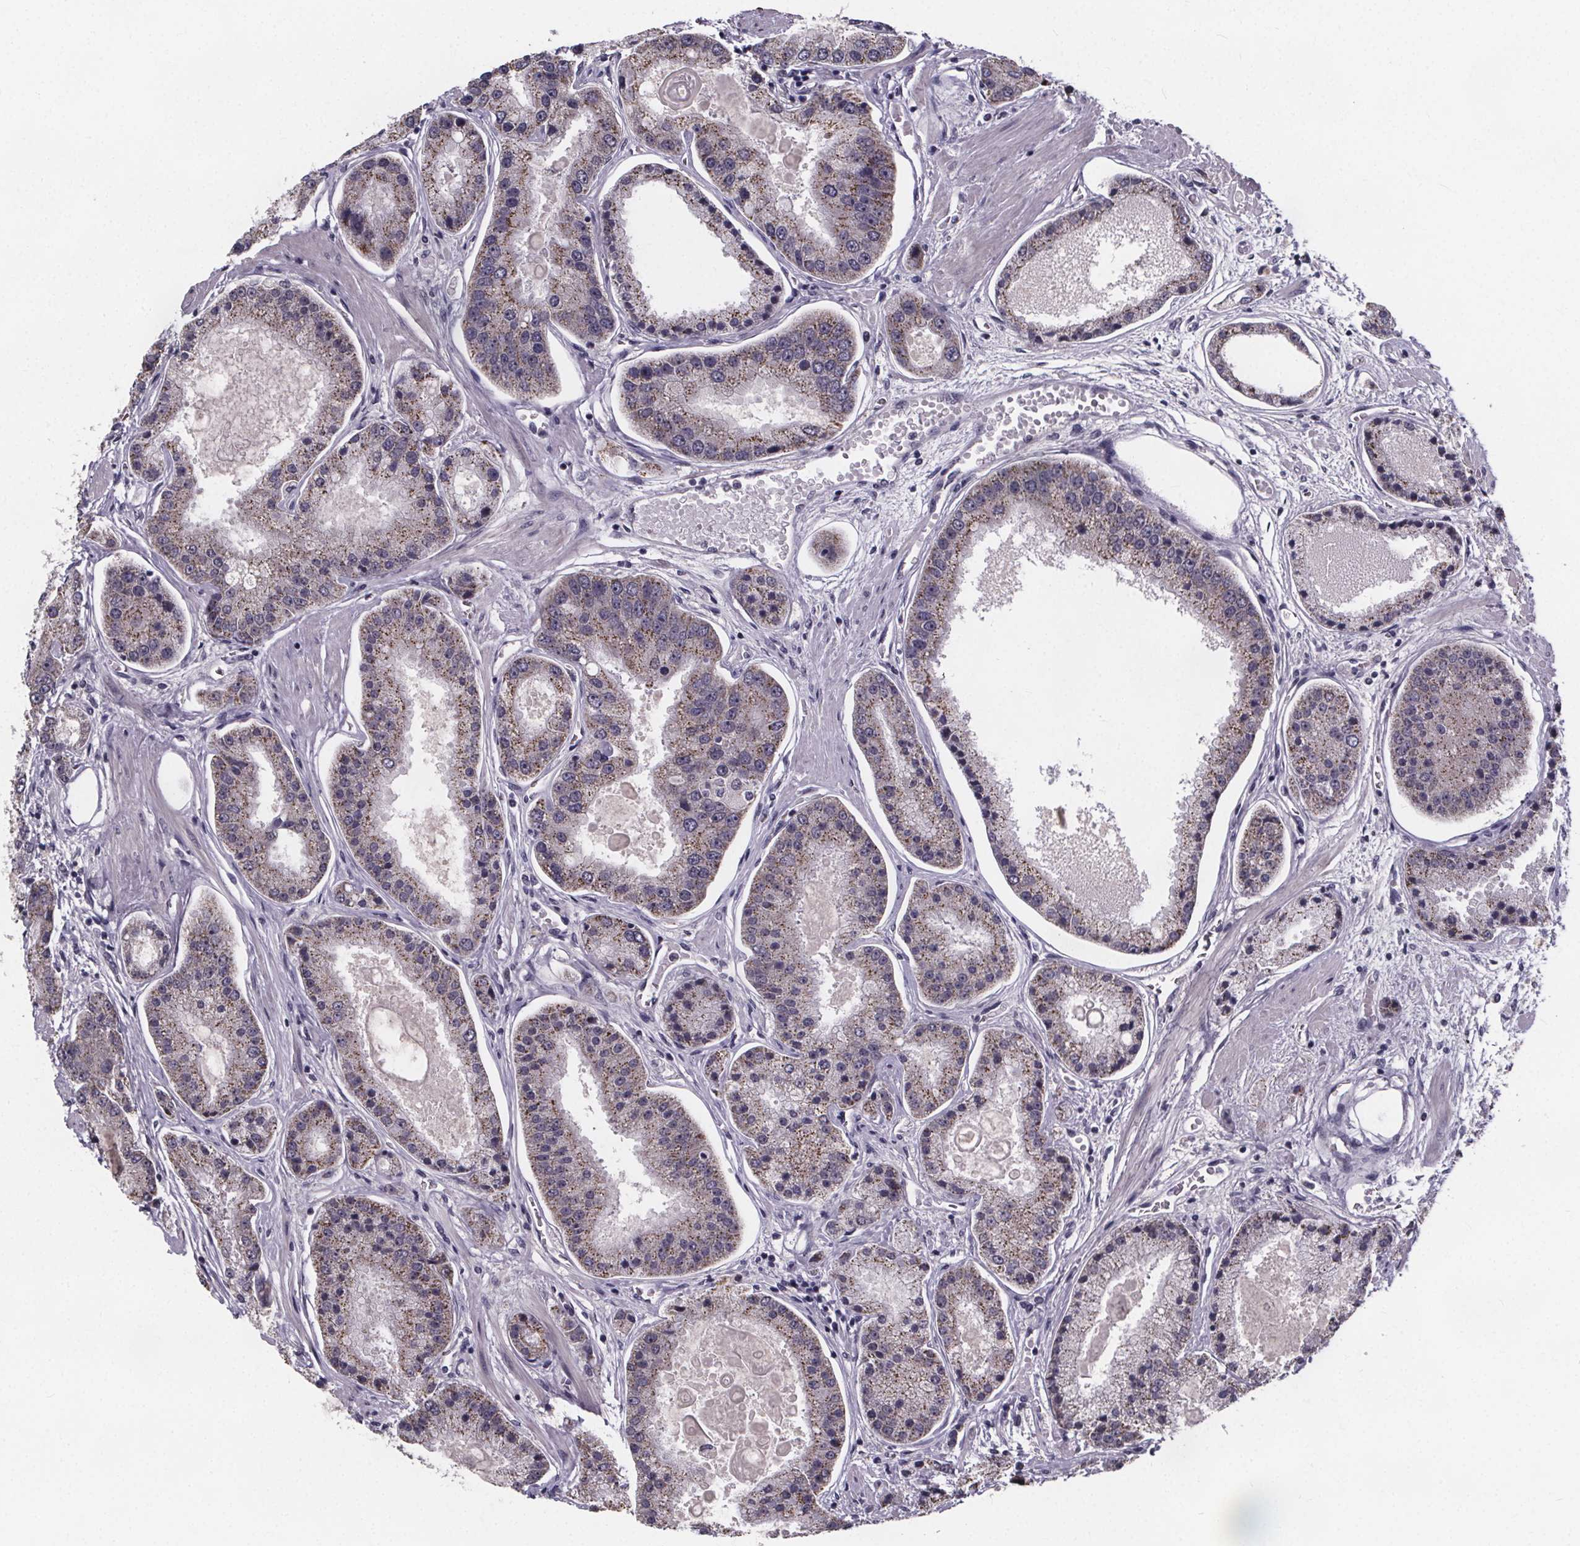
{"staining": {"intensity": "moderate", "quantity": ">75%", "location": "cytoplasmic/membranous"}, "tissue": "prostate cancer", "cell_type": "Tumor cells", "image_type": "cancer", "snomed": [{"axis": "morphology", "description": "Adenocarcinoma, High grade"}, {"axis": "topography", "description": "Prostate"}], "caption": "Protein staining demonstrates moderate cytoplasmic/membranous expression in about >75% of tumor cells in prostate high-grade adenocarcinoma.", "gene": "FAM181B", "patient": {"sex": "male", "age": 67}}